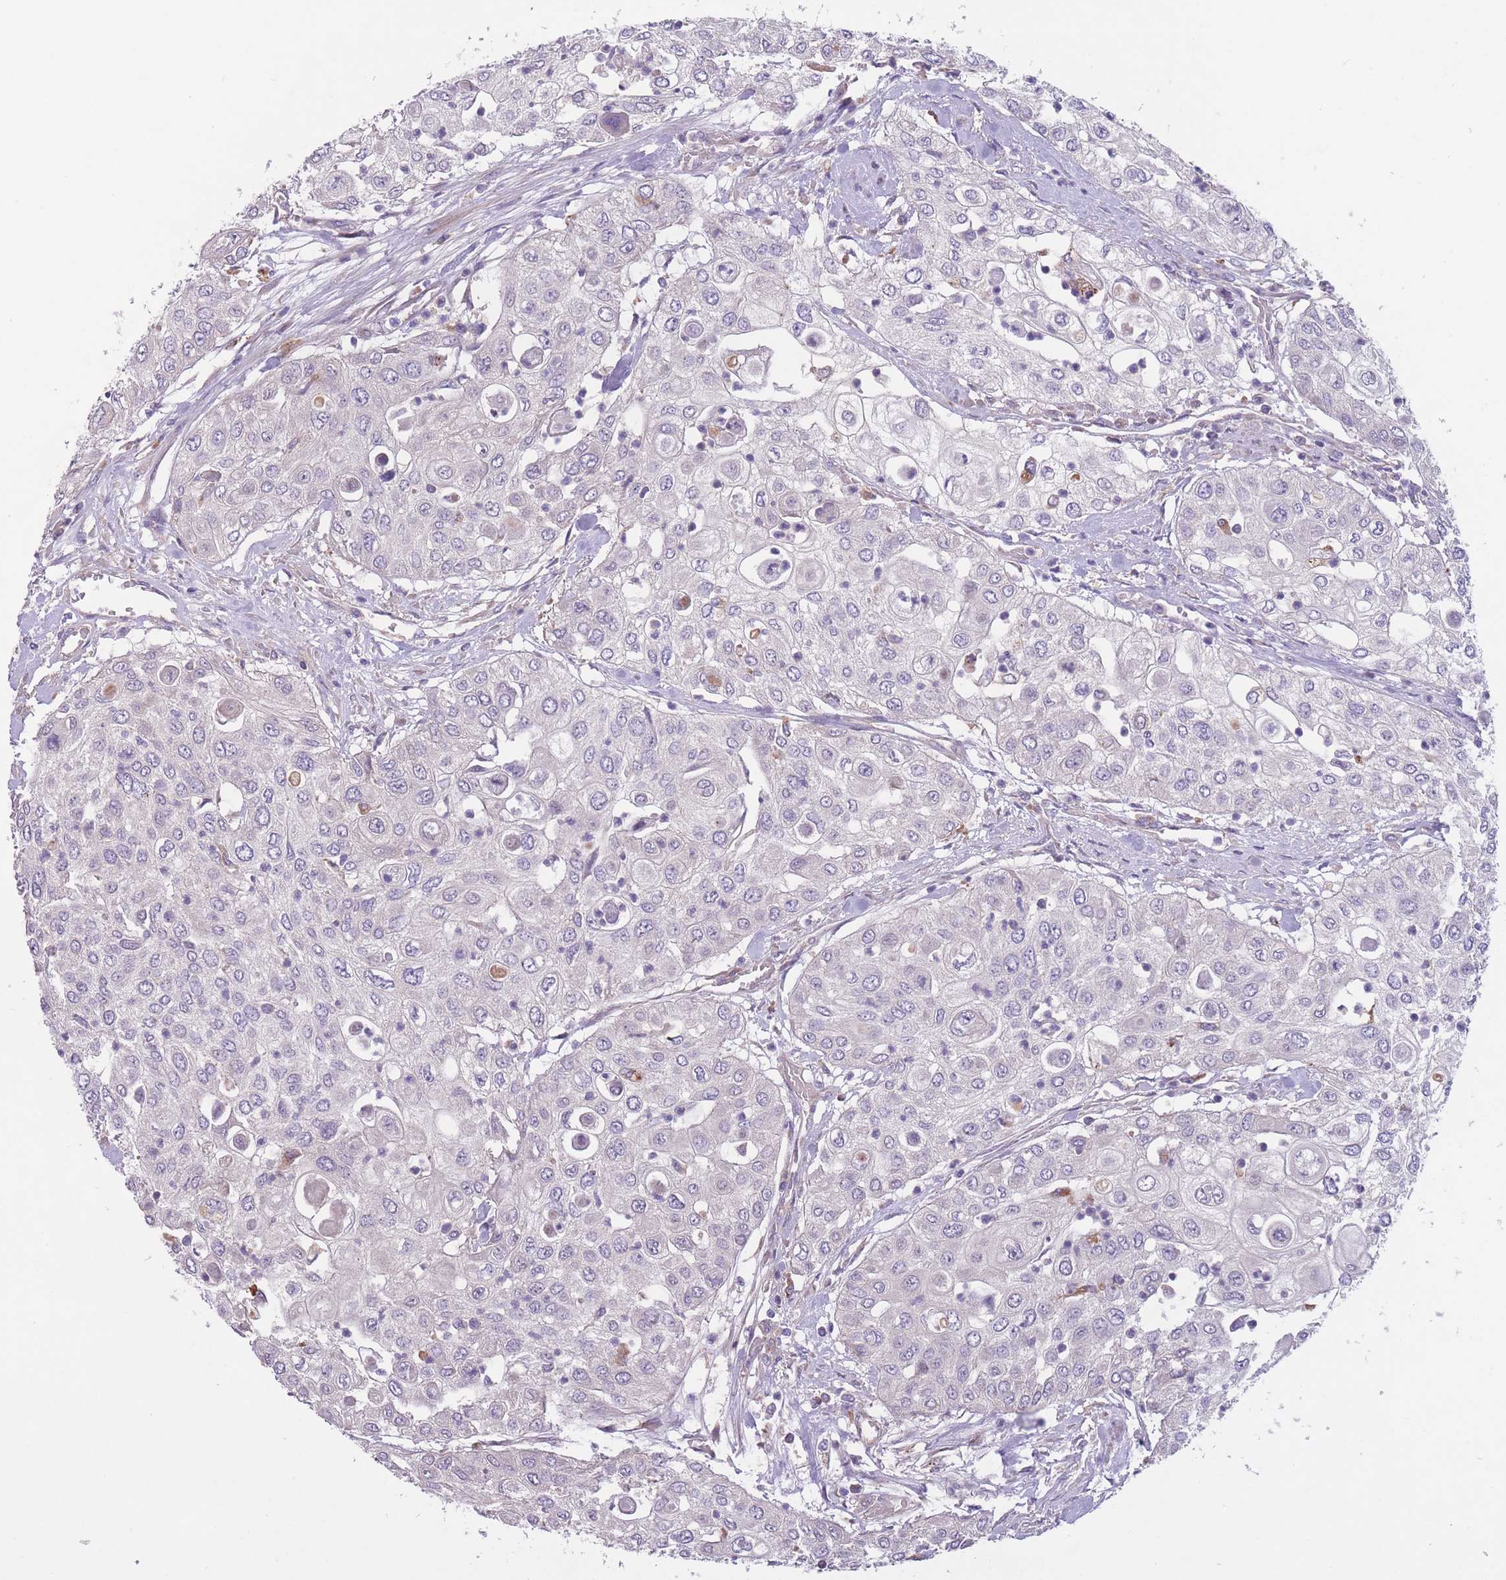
{"staining": {"intensity": "negative", "quantity": "none", "location": "none"}, "tissue": "urothelial cancer", "cell_type": "Tumor cells", "image_type": "cancer", "snomed": [{"axis": "morphology", "description": "Urothelial carcinoma, High grade"}, {"axis": "topography", "description": "Urinary bladder"}], "caption": "An image of high-grade urothelial carcinoma stained for a protein demonstrates no brown staining in tumor cells. (Immunohistochemistry (ihc), brightfield microscopy, high magnification).", "gene": "ITPKC", "patient": {"sex": "female", "age": 79}}